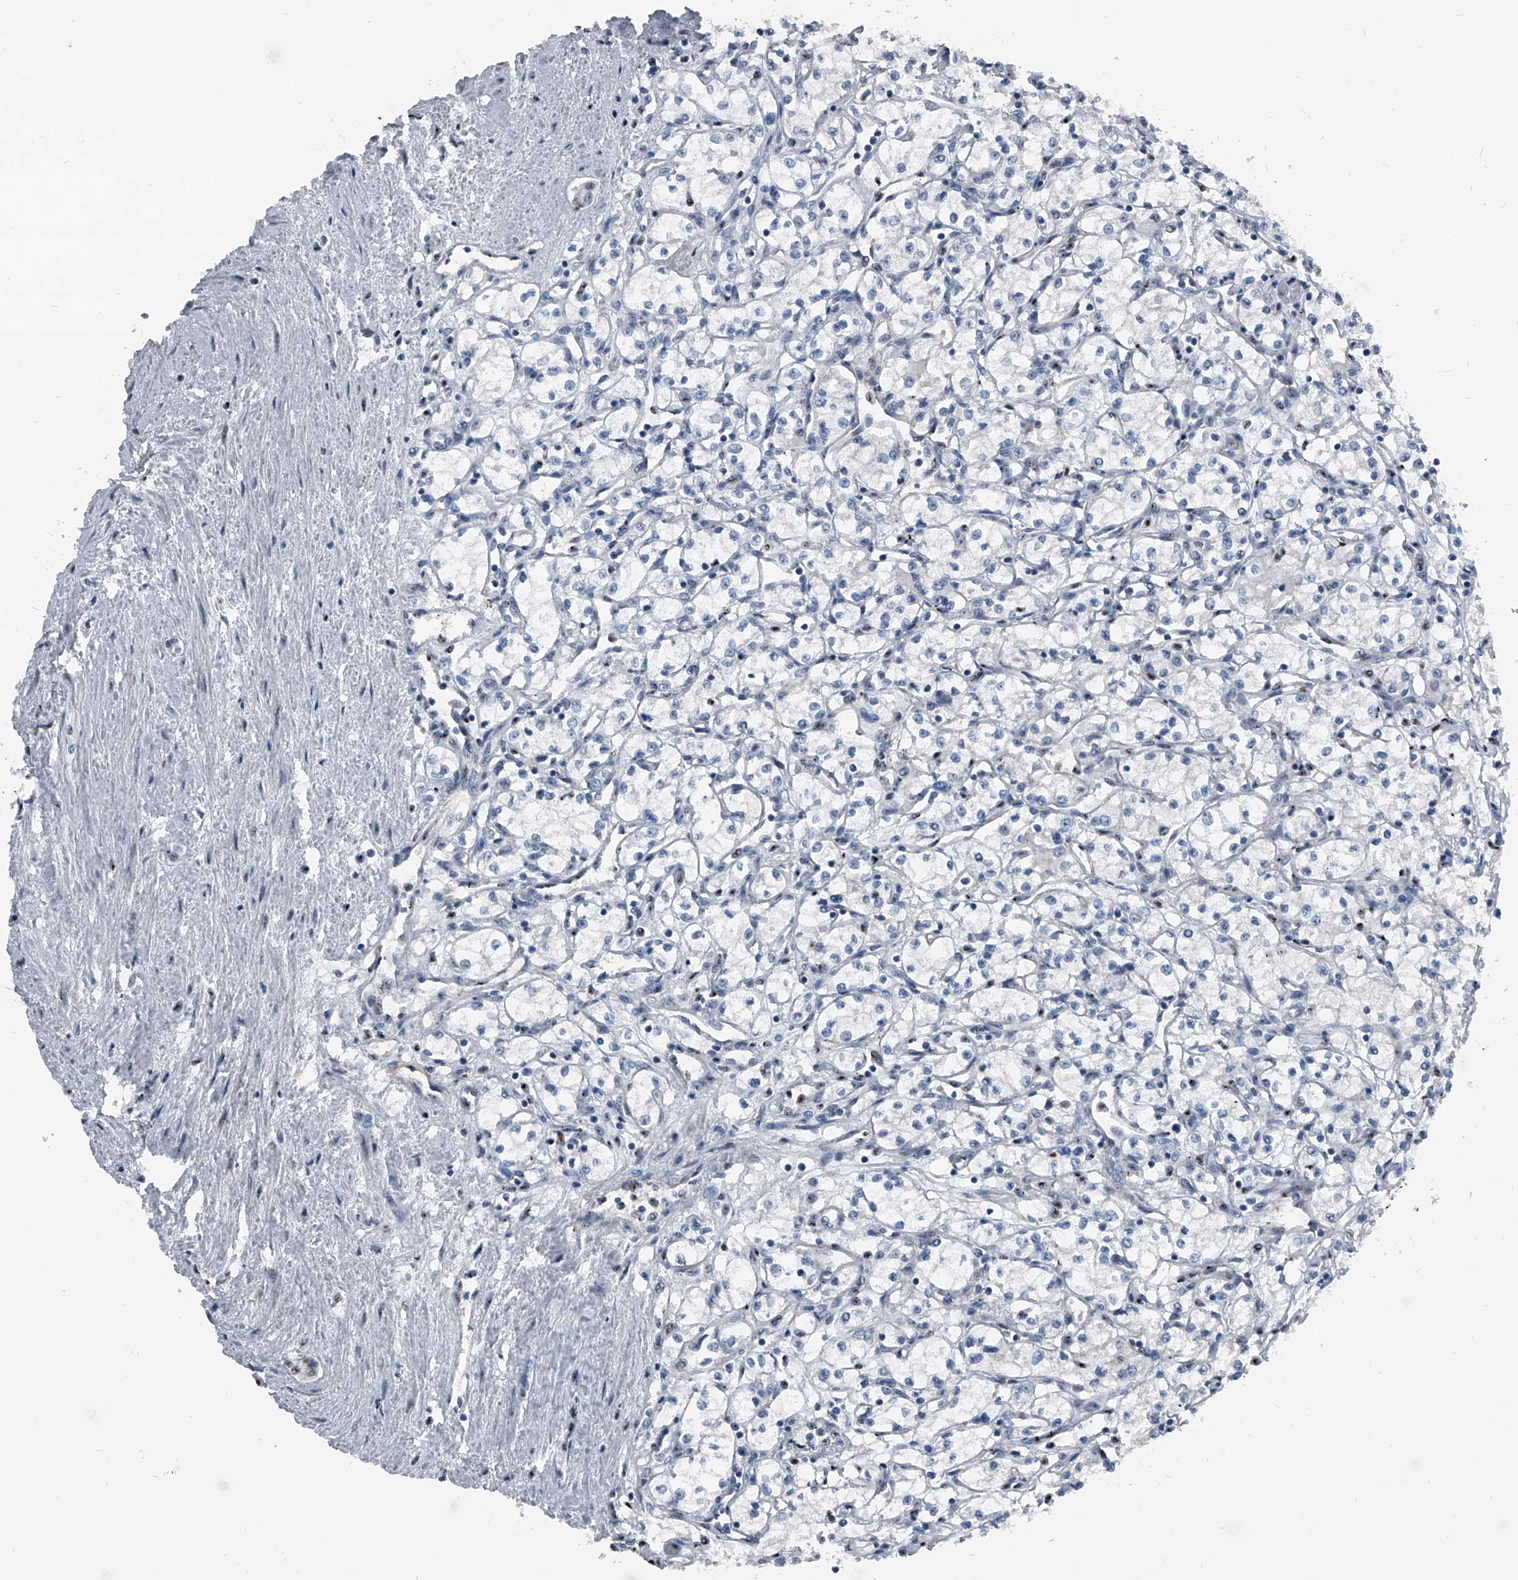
{"staining": {"intensity": "negative", "quantity": "none", "location": "none"}, "tissue": "renal cancer", "cell_type": "Tumor cells", "image_type": "cancer", "snomed": [{"axis": "morphology", "description": "Adenocarcinoma, NOS"}, {"axis": "topography", "description": "Kidney"}], "caption": "This image is of renal adenocarcinoma stained with immunohistochemistry (IHC) to label a protein in brown with the nuclei are counter-stained blue. There is no staining in tumor cells. The staining is performed using DAB brown chromogen with nuclei counter-stained in using hematoxylin.", "gene": "MEN1", "patient": {"sex": "male", "age": 59}}